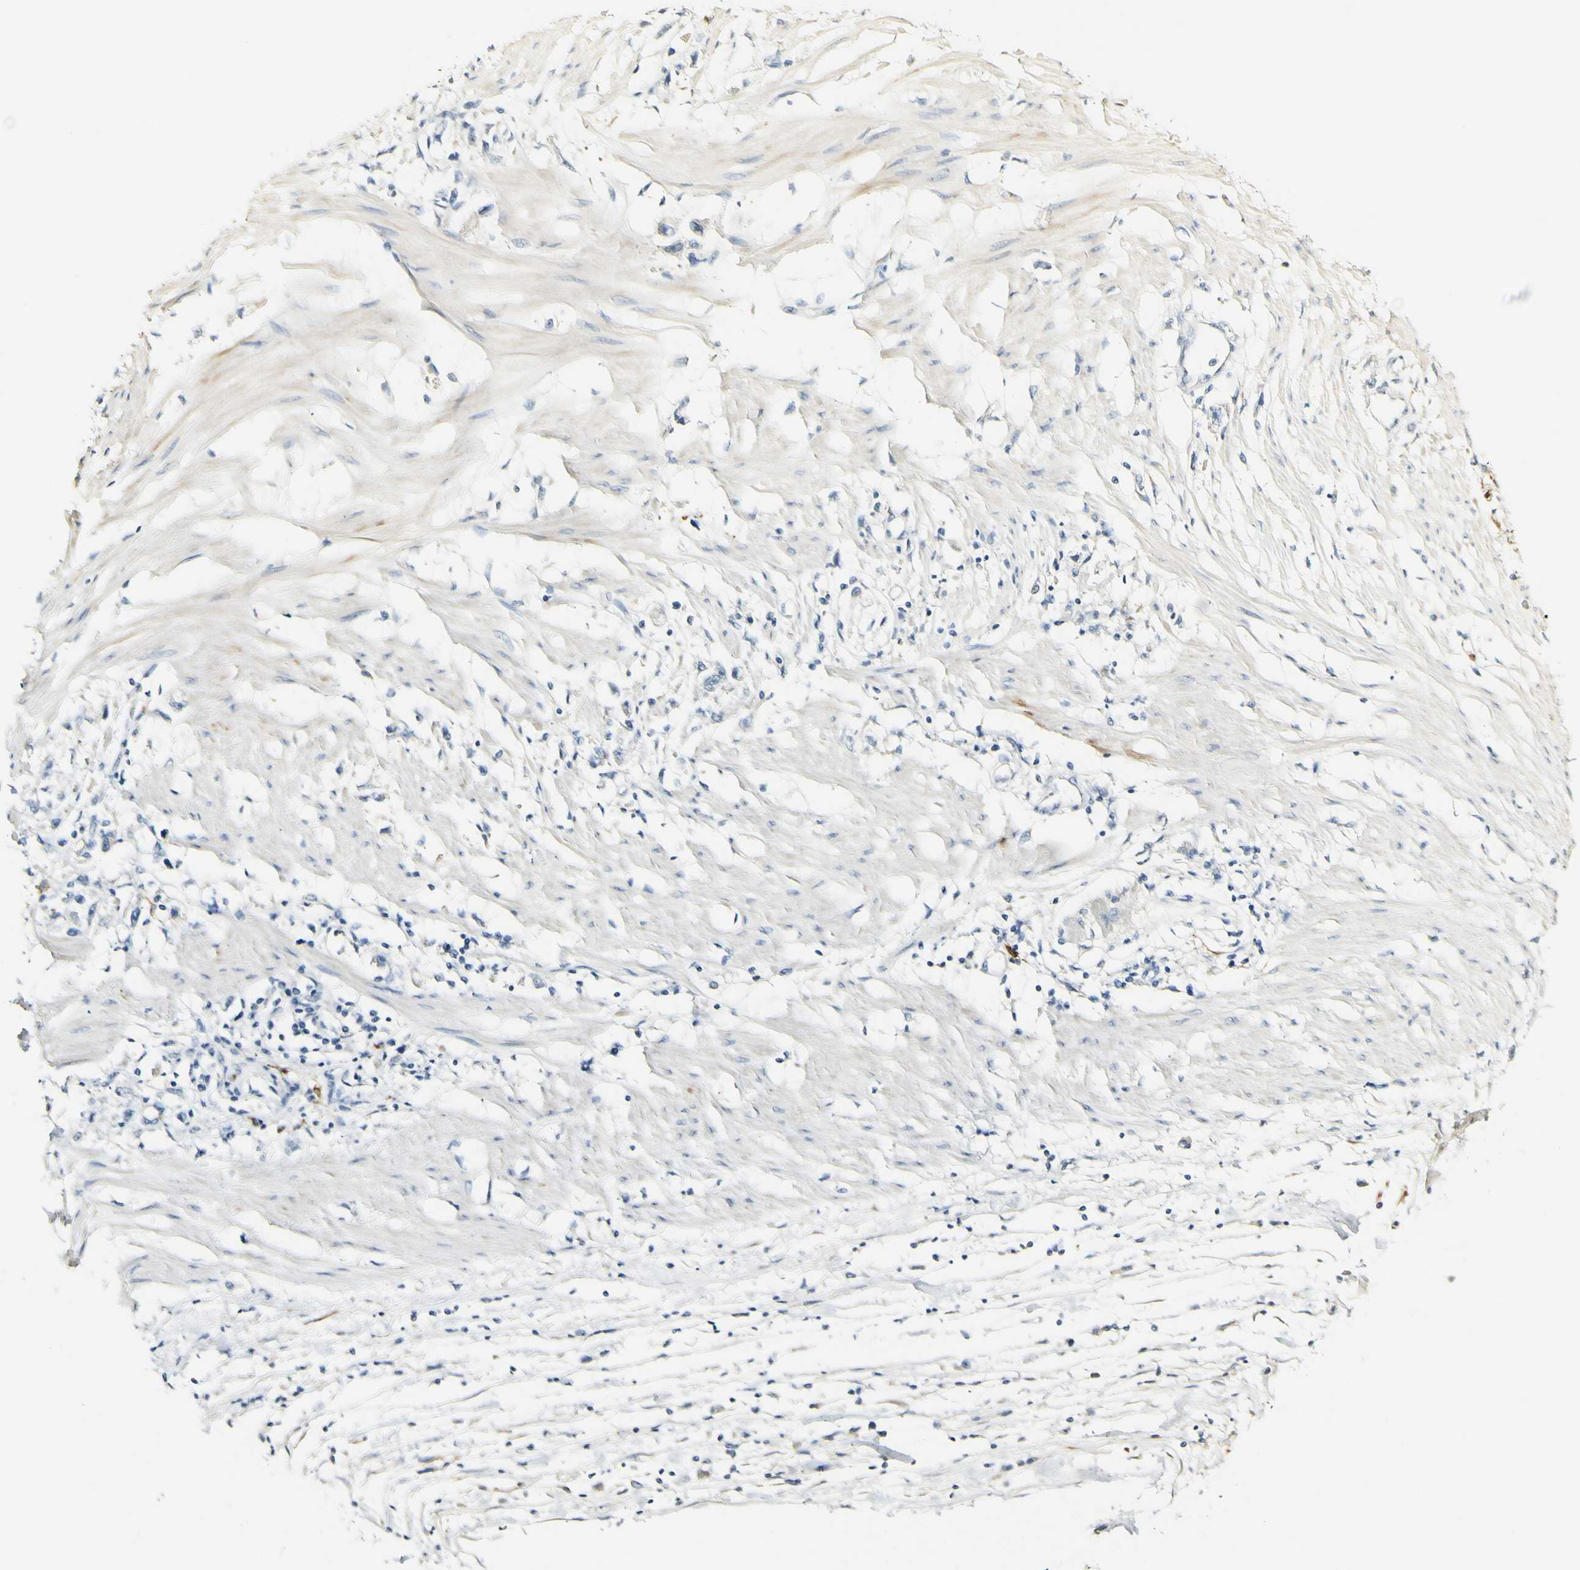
{"staining": {"intensity": "negative", "quantity": "none", "location": "none"}, "tissue": "stomach cancer", "cell_type": "Tumor cells", "image_type": "cancer", "snomed": [{"axis": "morphology", "description": "Adenocarcinoma, NOS"}, {"axis": "topography", "description": "Stomach"}], "caption": "The IHC photomicrograph has no significant staining in tumor cells of stomach cancer (adenocarcinoma) tissue.", "gene": "FMO3", "patient": {"sex": "female", "age": 59}}